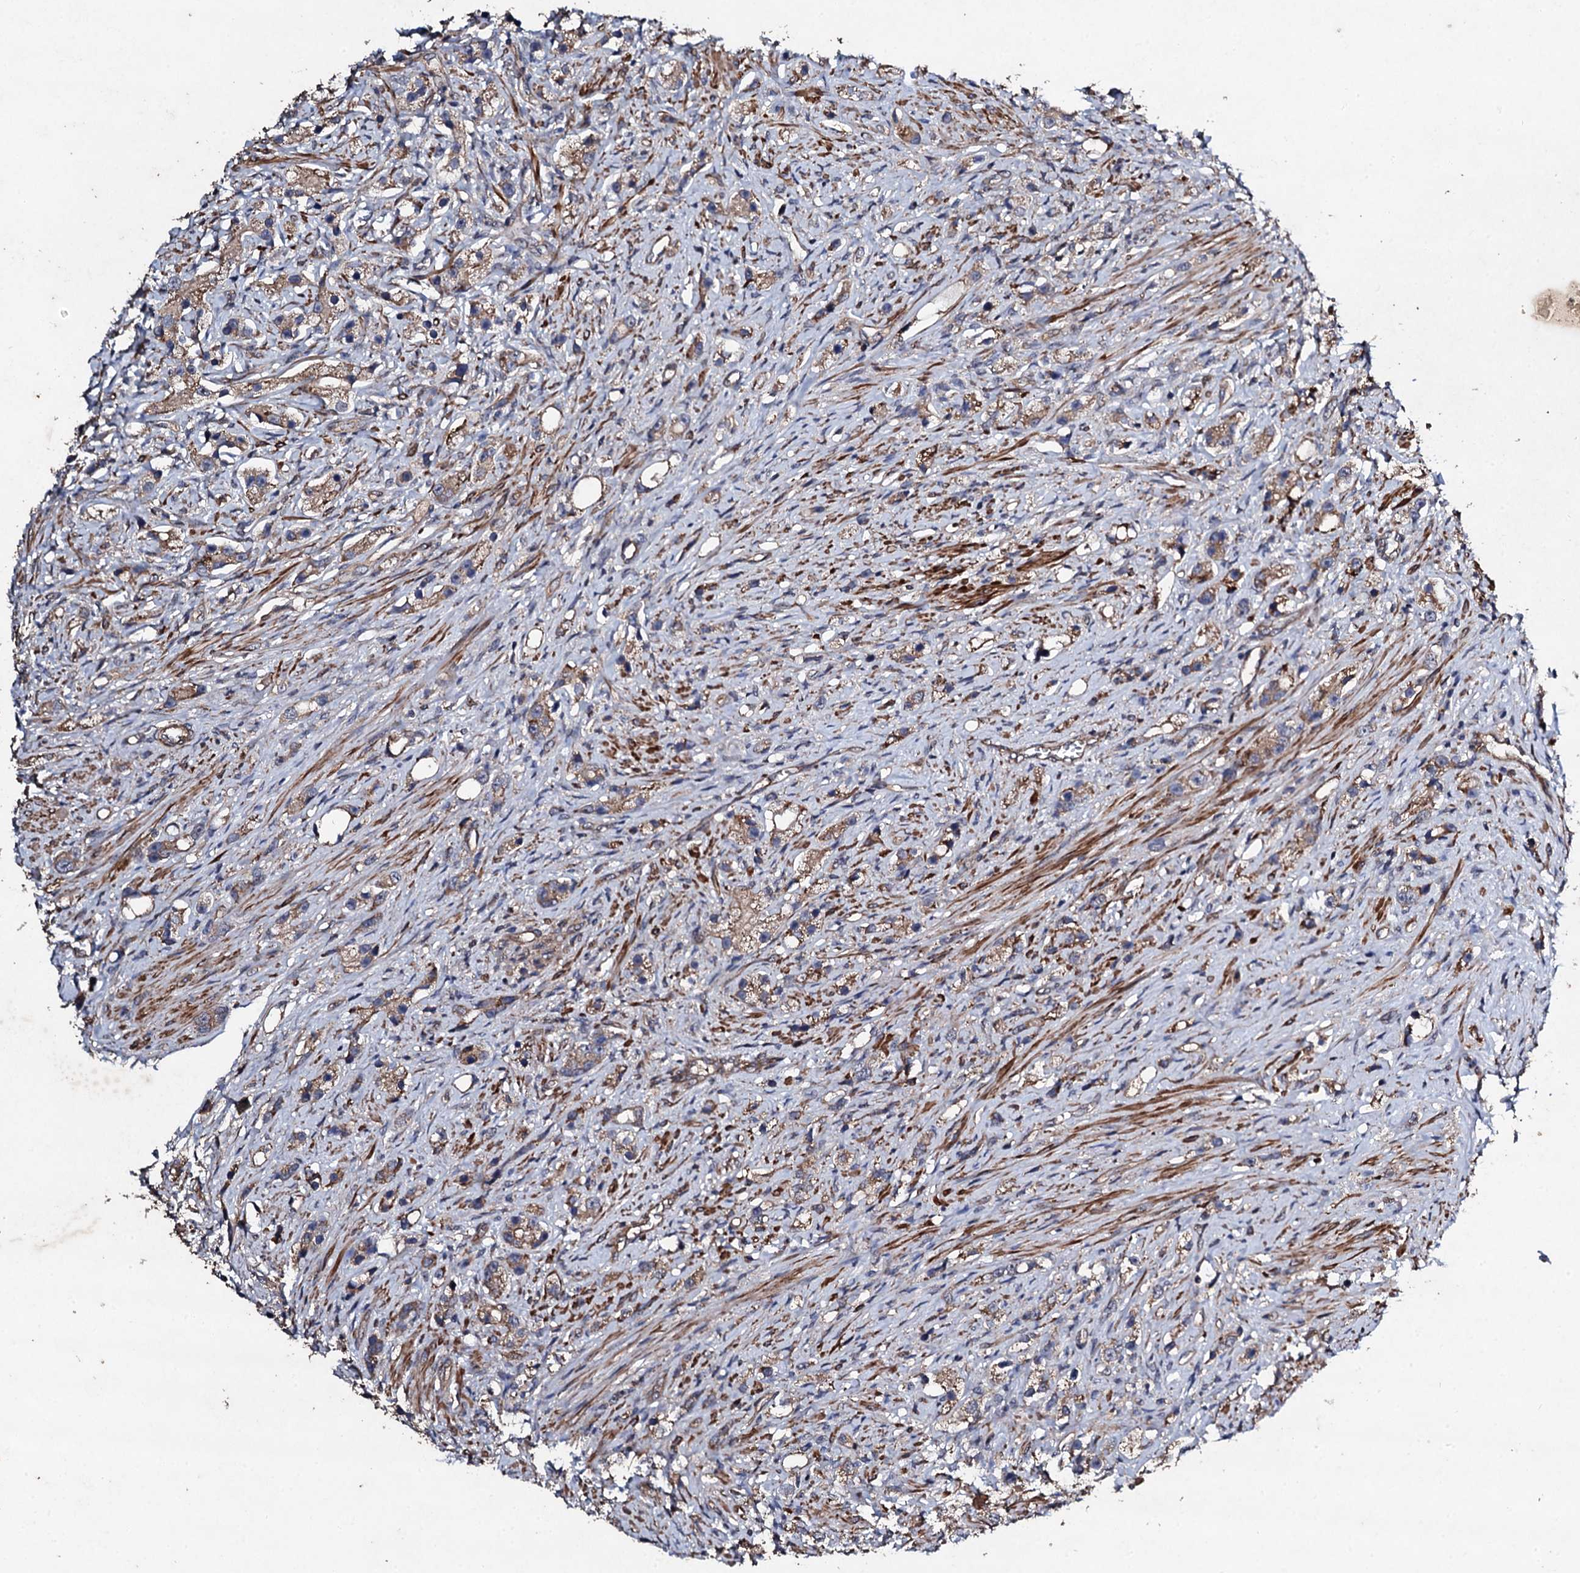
{"staining": {"intensity": "weak", "quantity": ">75%", "location": "cytoplasmic/membranous"}, "tissue": "prostate cancer", "cell_type": "Tumor cells", "image_type": "cancer", "snomed": [{"axis": "morphology", "description": "Adenocarcinoma, High grade"}, {"axis": "topography", "description": "Prostate"}], "caption": "Immunohistochemistry (DAB (3,3'-diaminobenzidine)) staining of prostate adenocarcinoma (high-grade) exhibits weak cytoplasmic/membranous protein expression in approximately >75% of tumor cells. The staining is performed using DAB brown chromogen to label protein expression. The nuclei are counter-stained blue using hematoxylin.", "gene": "MOCOS", "patient": {"sex": "male", "age": 63}}